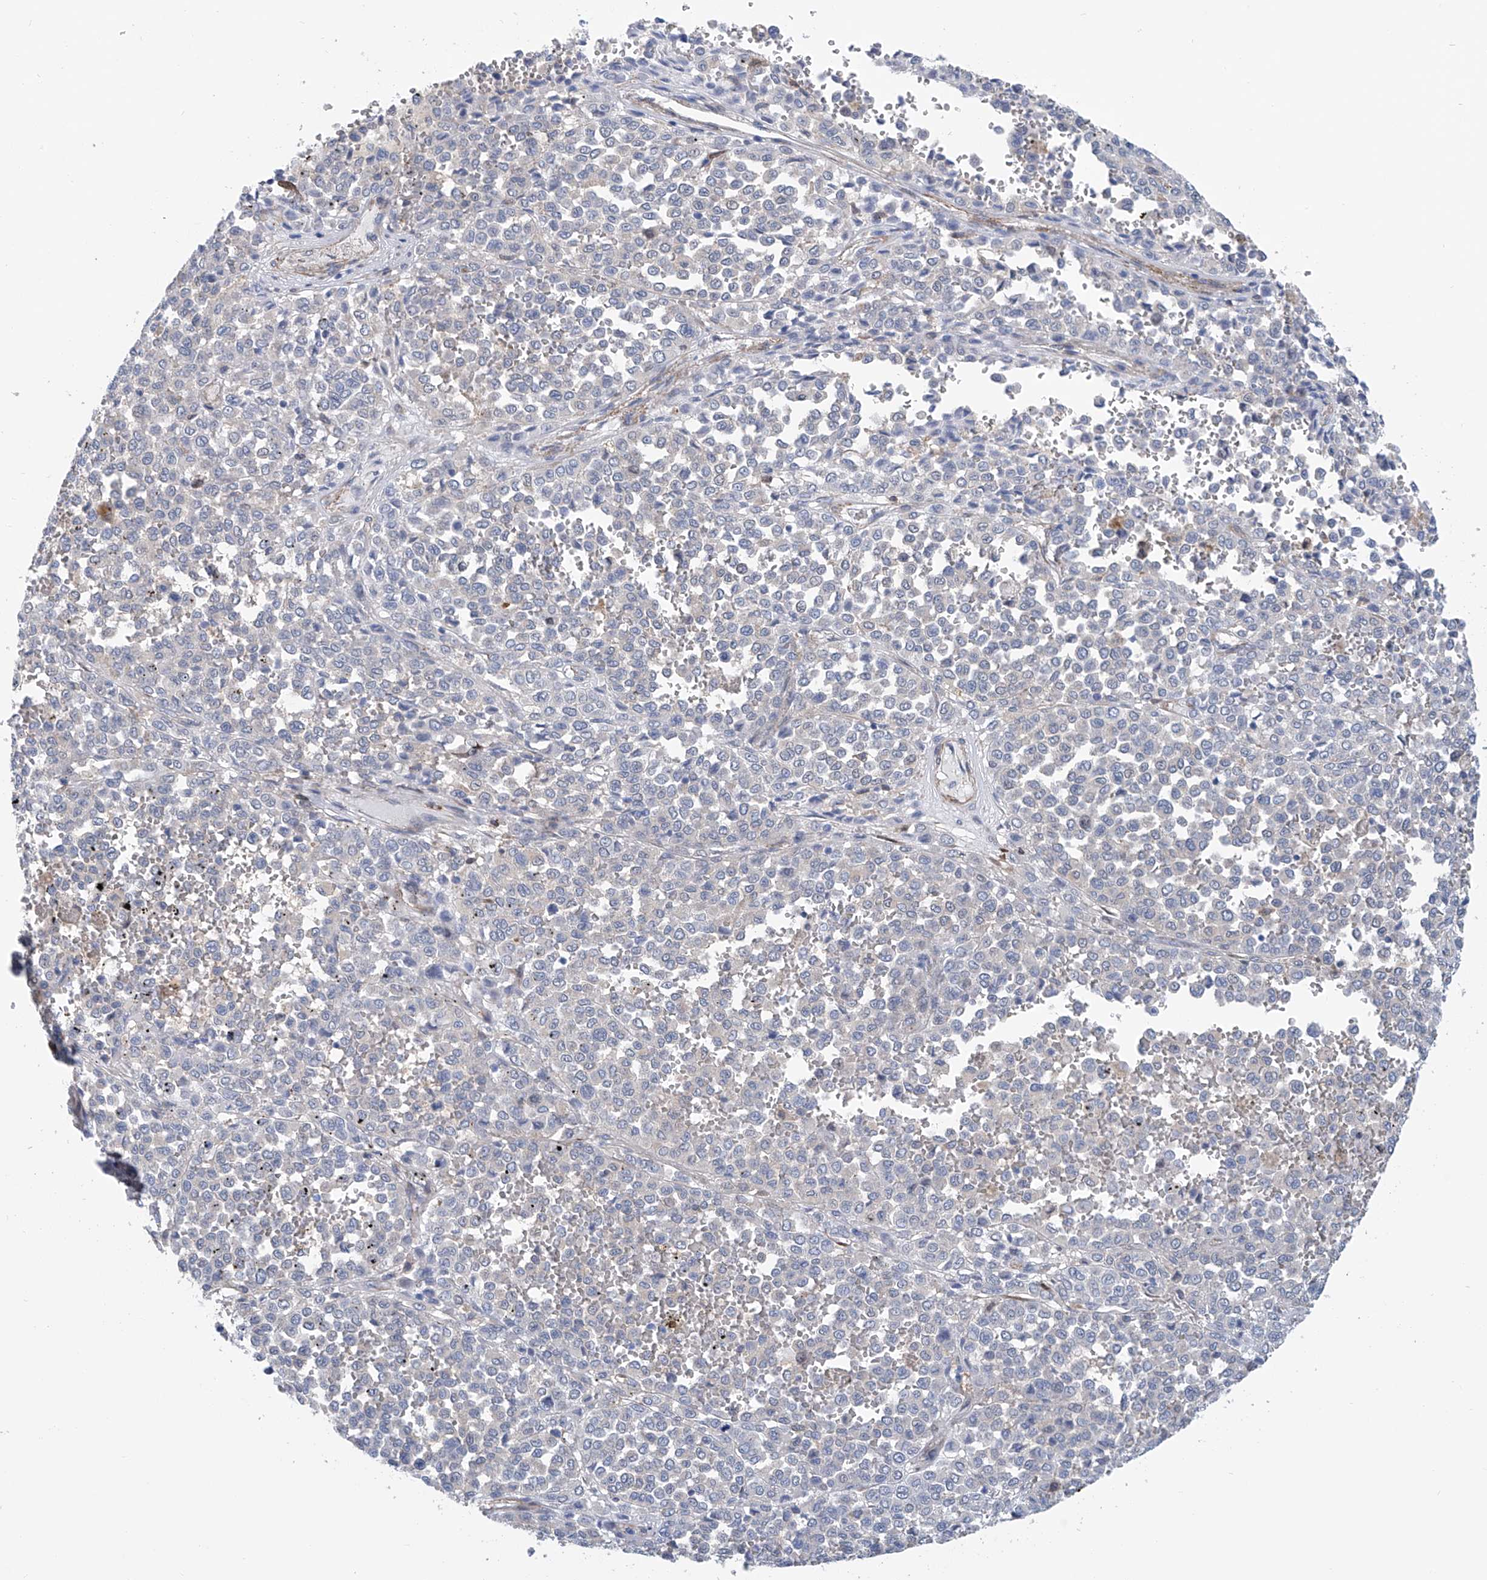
{"staining": {"intensity": "negative", "quantity": "none", "location": "none"}, "tissue": "melanoma", "cell_type": "Tumor cells", "image_type": "cancer", "snomed": [{"axis": "morphology", "description": "Malignant melanoma, Metastatic site"}, {"axis": "topography", "description": "Pancreas"}], "caption": "Immunohistochemical staining of malignant melanoma (metastatic site) demonstrates no significant expression in tumor cells.", "gene": "TNN", "patient": {"sex": "female", "age": 30}}